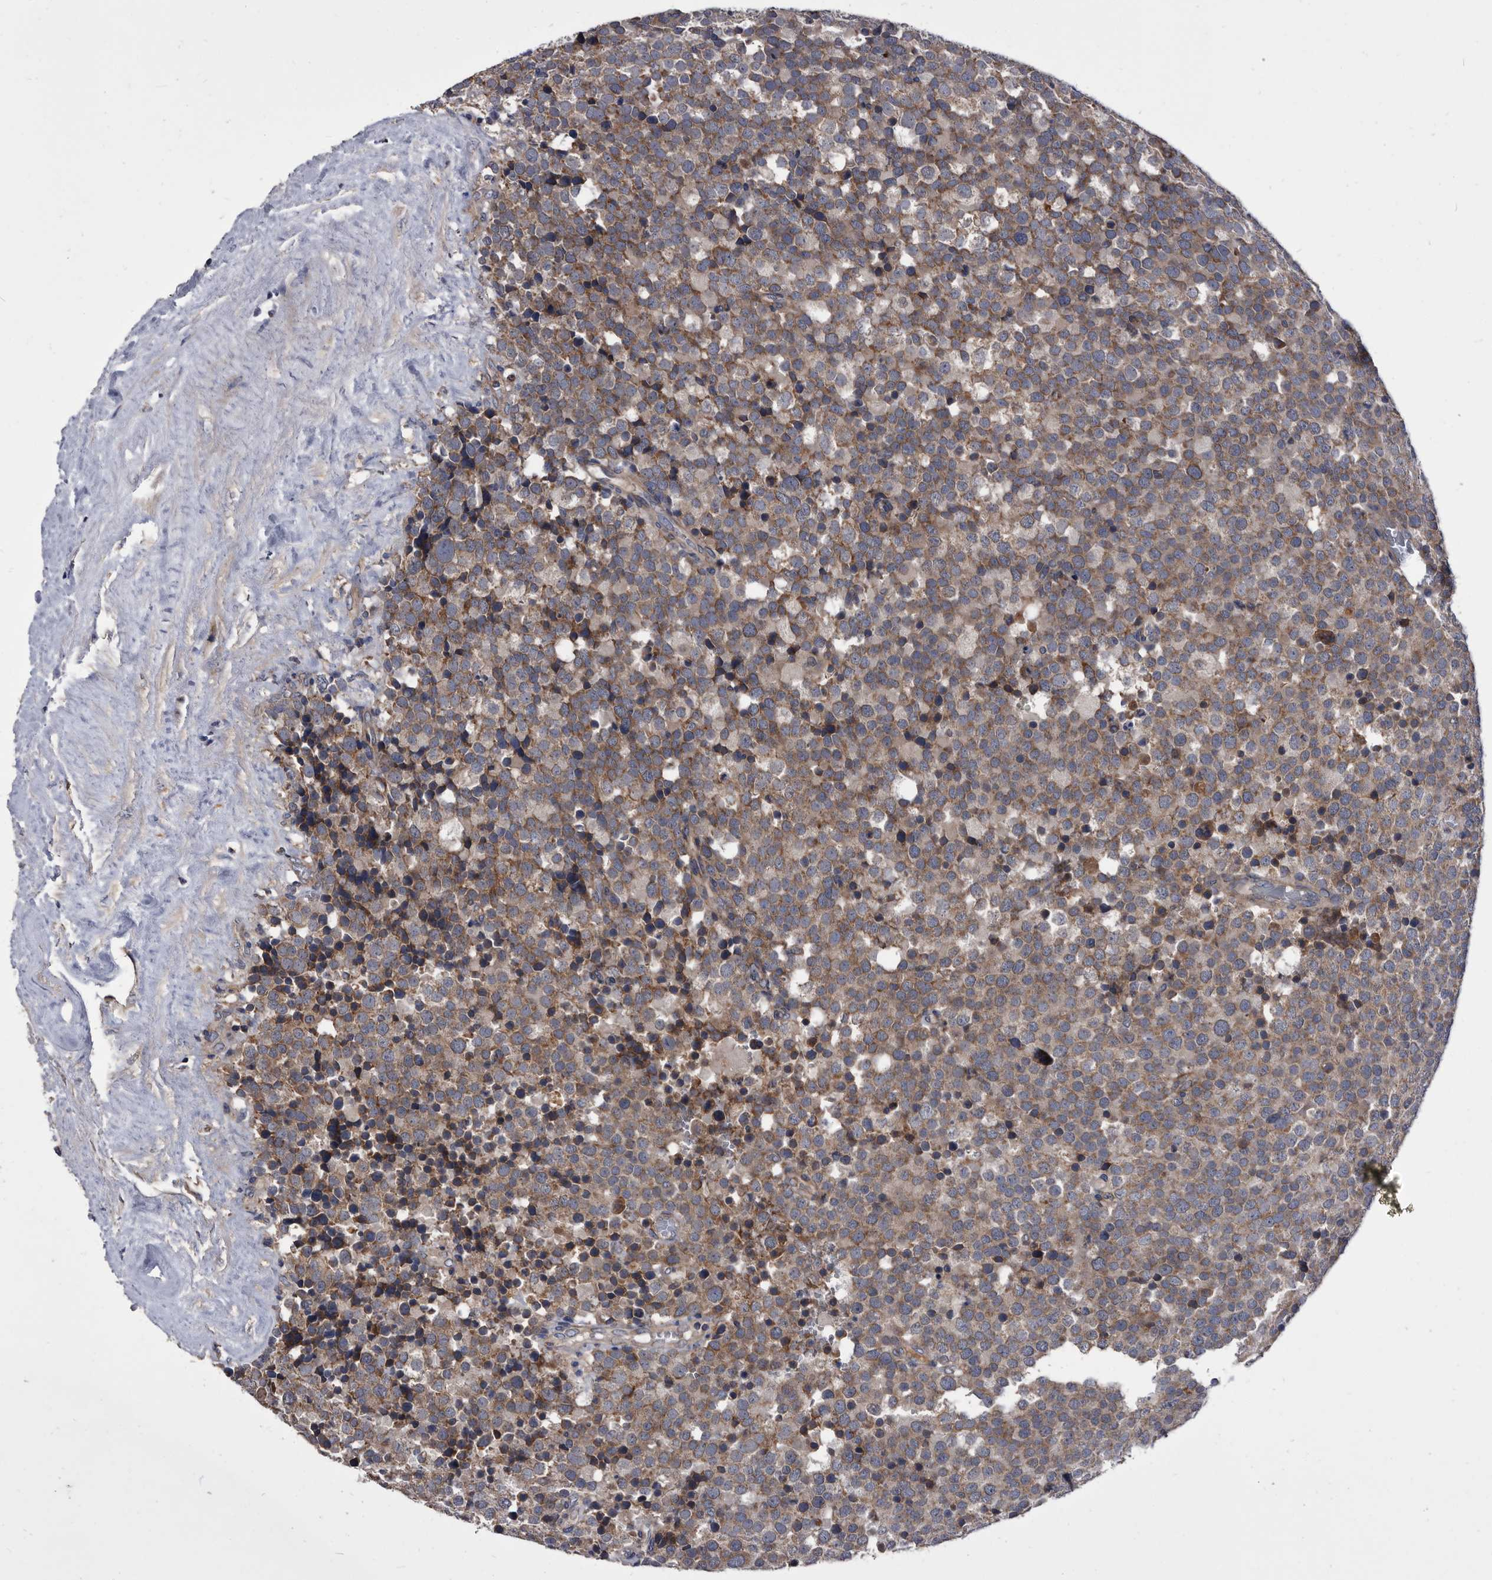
{"staining": {"intensity": "moderate", "quantity": ">75%", "location": "cytoplasmic/membranous"}, "tissue": "testis cancer", "cell_type": "Tumor cells", "image_type": "cancer", "snomed": [{"axis": "morphology", "description": "Seminoma, NOS"}, {"axis": "topography", "description": "Testis"}], "caption": "Protein staining of testis cancer tissue exhibits moderate cytoplasmic/membranous expression in about >75% of tumor cells.", "gene": "DTNBP1", "patient": {"sex": "male", "age": 71}}